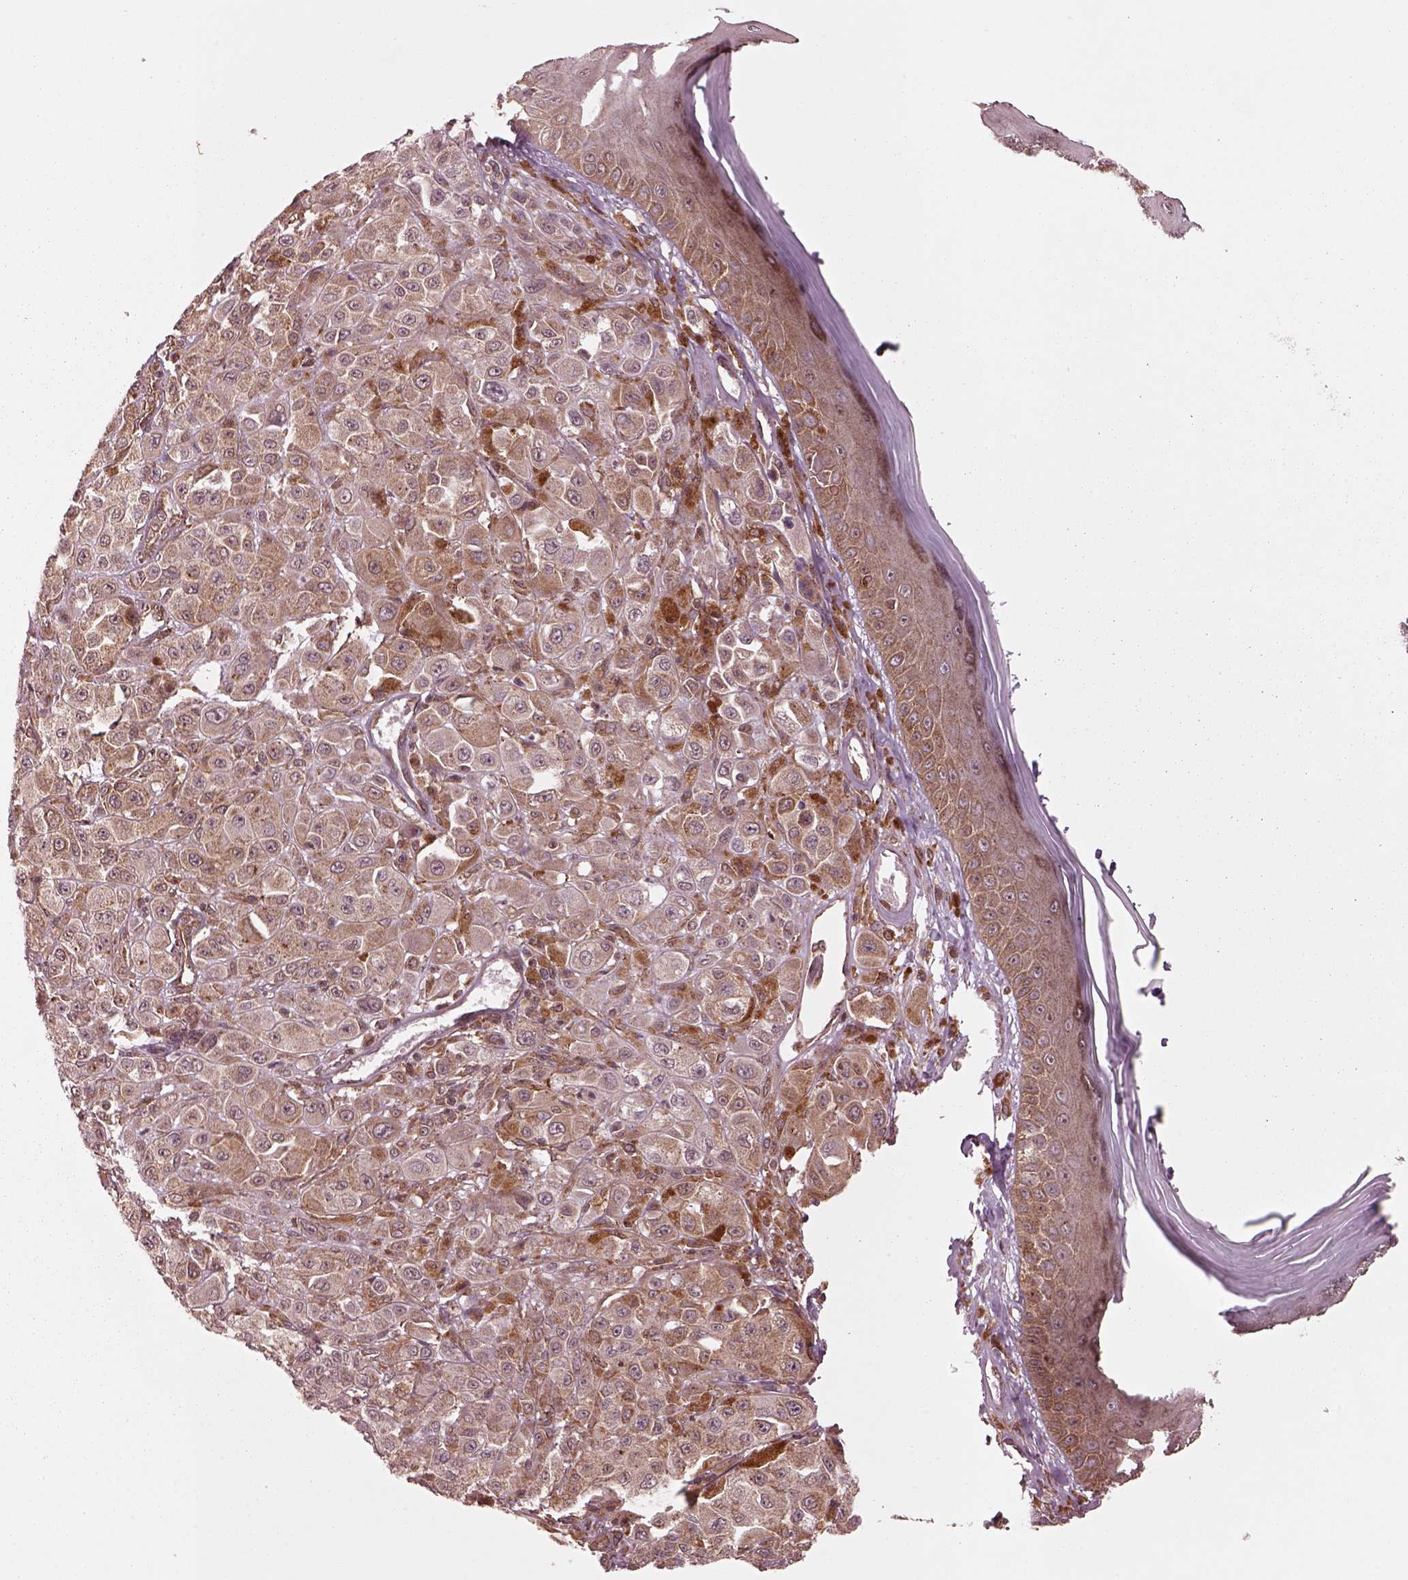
{"staining": {"intensity": "weak", "quantity": ">75%", "location": "cytoplasmic/membranous"}, "tissue": "melanoma", "cell_type": "Tumor cells", "image_type": "cancer", "snomed": [{"axis": "morphology", "description": "Malignant melanoma, NOS"}, {"axis": "topography", "description": "Skin"}], "caption": "Malignant melanoma stained with DAB IHC displays low levels of weak cytoplasmic/membranous expression in about >75% of tumor cells.", "gene": "WASHC2A", "patient": {"sex": "male", "age": 67}}